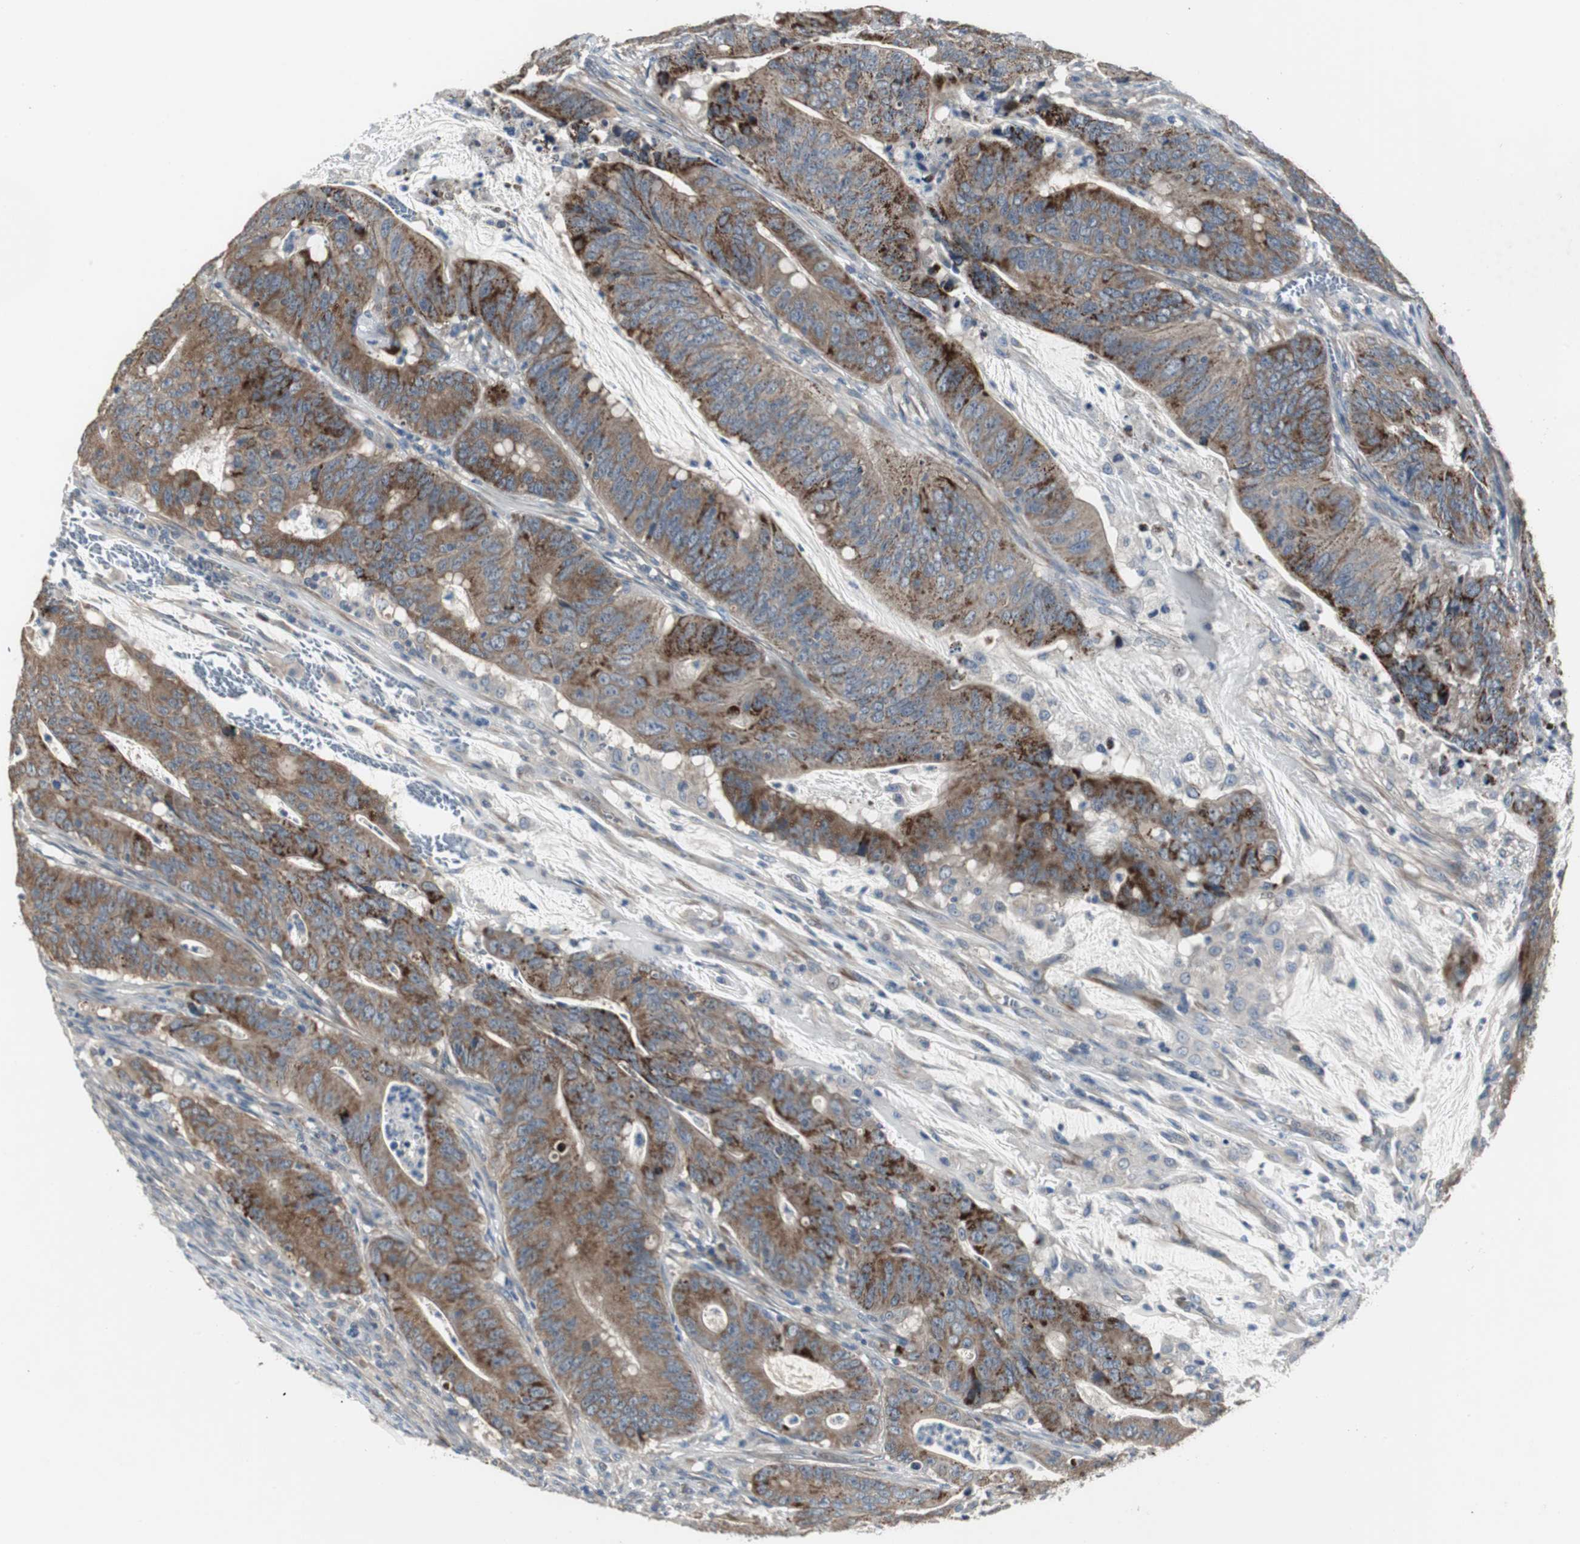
{"staining": {"intensity": "strong", "quantity": "25%-75%", "location": "cytoplasmic/membranous"}, "tissue": "colorectal cancer", "cell_type": "Tumor cells", "image_type": "cancer", "snomed": [{"axis": "morphology", "description": "Adenocarcinoma, NOS"}, {"axis": "topography", "description": "Colon"}], "caption": "A brown stain labels strong cytoplasmic/membranous staining of a protein in adenocarcinoma (colorectal) tumor cells. (brown staining indicates protein expression, while blue staining denotes nuclei).", "gene": "MYT1", "patient": {"sex": "male", "age": 45}}